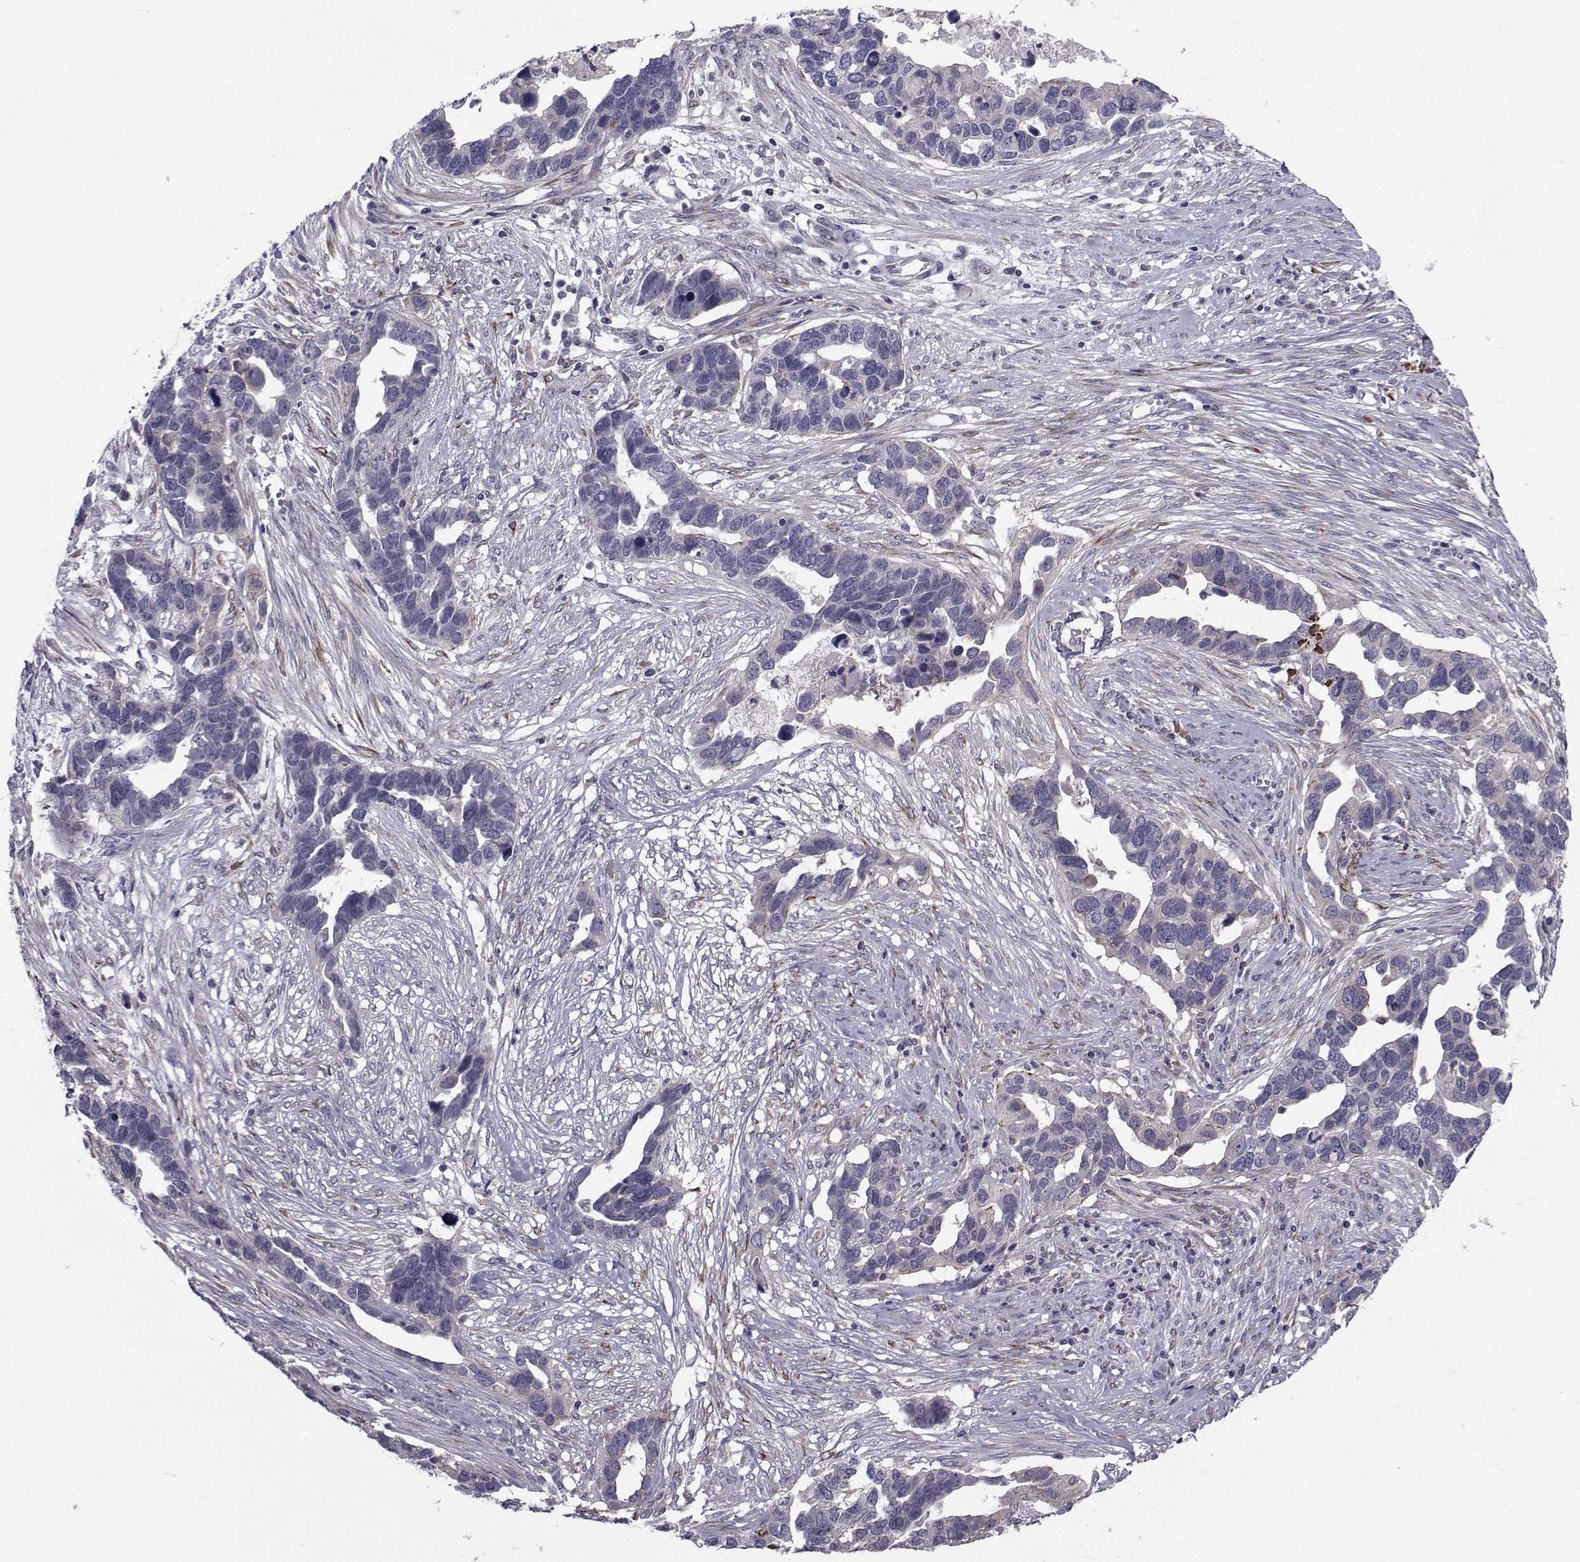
{"staining": {"intensity": "negative", "quantity": "none", "location": "none"}, "tissue": "ovarian cancer", "cell_type": "Tumor cells", "image_type": "cancer", "snomed": [{"axis": "morphology", "description": "Cystadenocarcinoma, serous, NOS"}, {"axis": "topography", "description": "Ovary"}], "caption": "The photomicrograph exhibits no significant expression in tumor cells of ovarian cancer (serous cystadenocarcinoma).", "gene": "SLC30A10", "patient": {"sex": "female", "age": 54}}